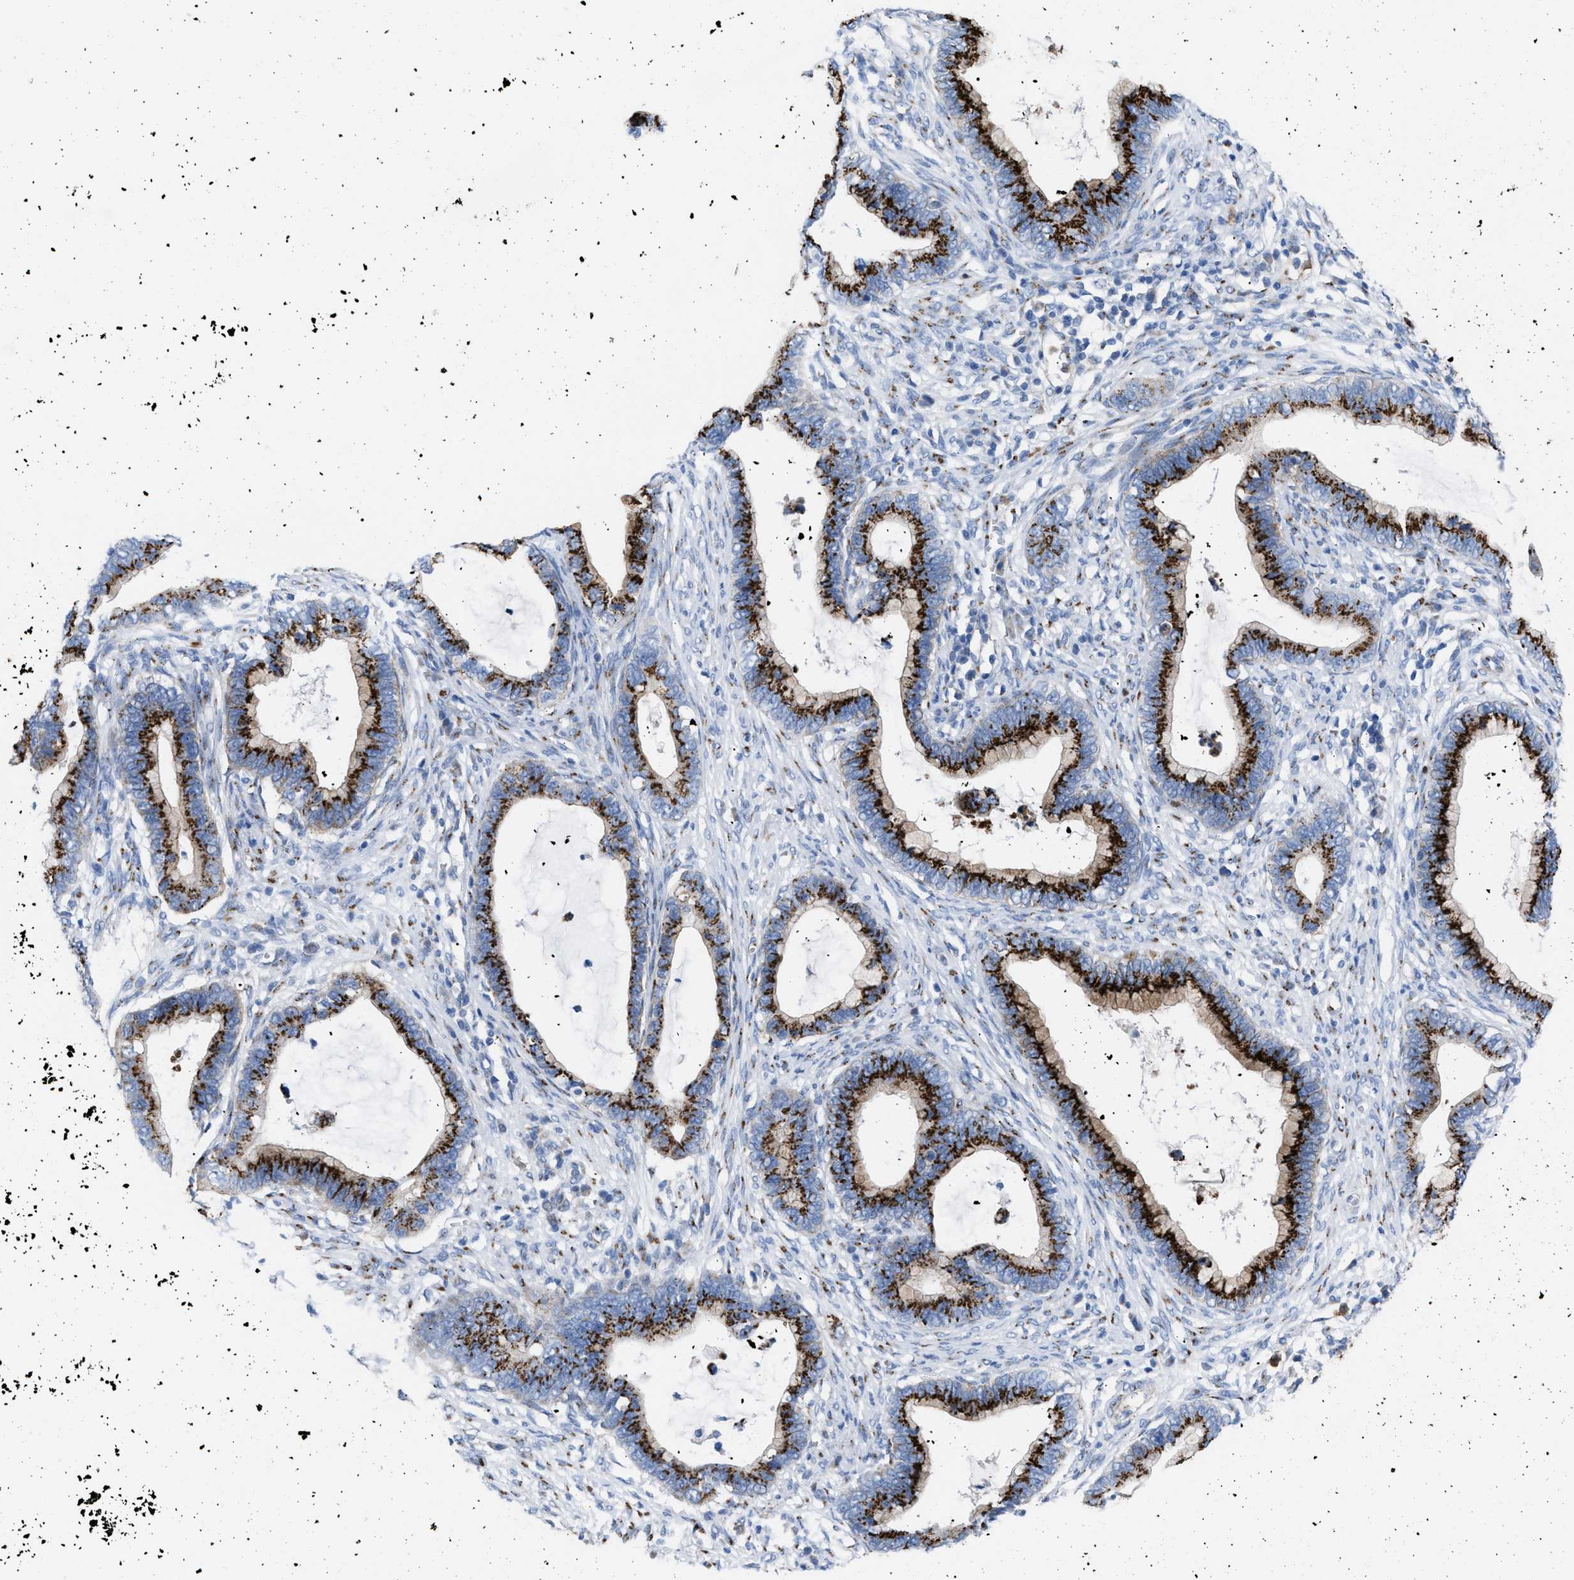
{"staining": {"intensity": "strong", "quantity": ">75%", "location": "cytoplasmic/membranous"}, "tissue": "cervical cancer", "cell_type": "Tumor cells", "image_type": "cancer", "snomed": [{"axis": "morphology", "description": "Adenocarcinoma, NOS"}, {"axis": "topography", "description": "Cervix"}], "caption": "High-magnification brightfield microscopy of cervical cancer stained with DAB (3,3'-diaminobenzidine) (brown) and counterstained with hematoxylin (blue). tumor cells exhibit strong cytoplasmic/membranous positivity is seen in about>75% of cells.", "gene": "TMEM17", "patient": {"sex": "female", "age": 44}}